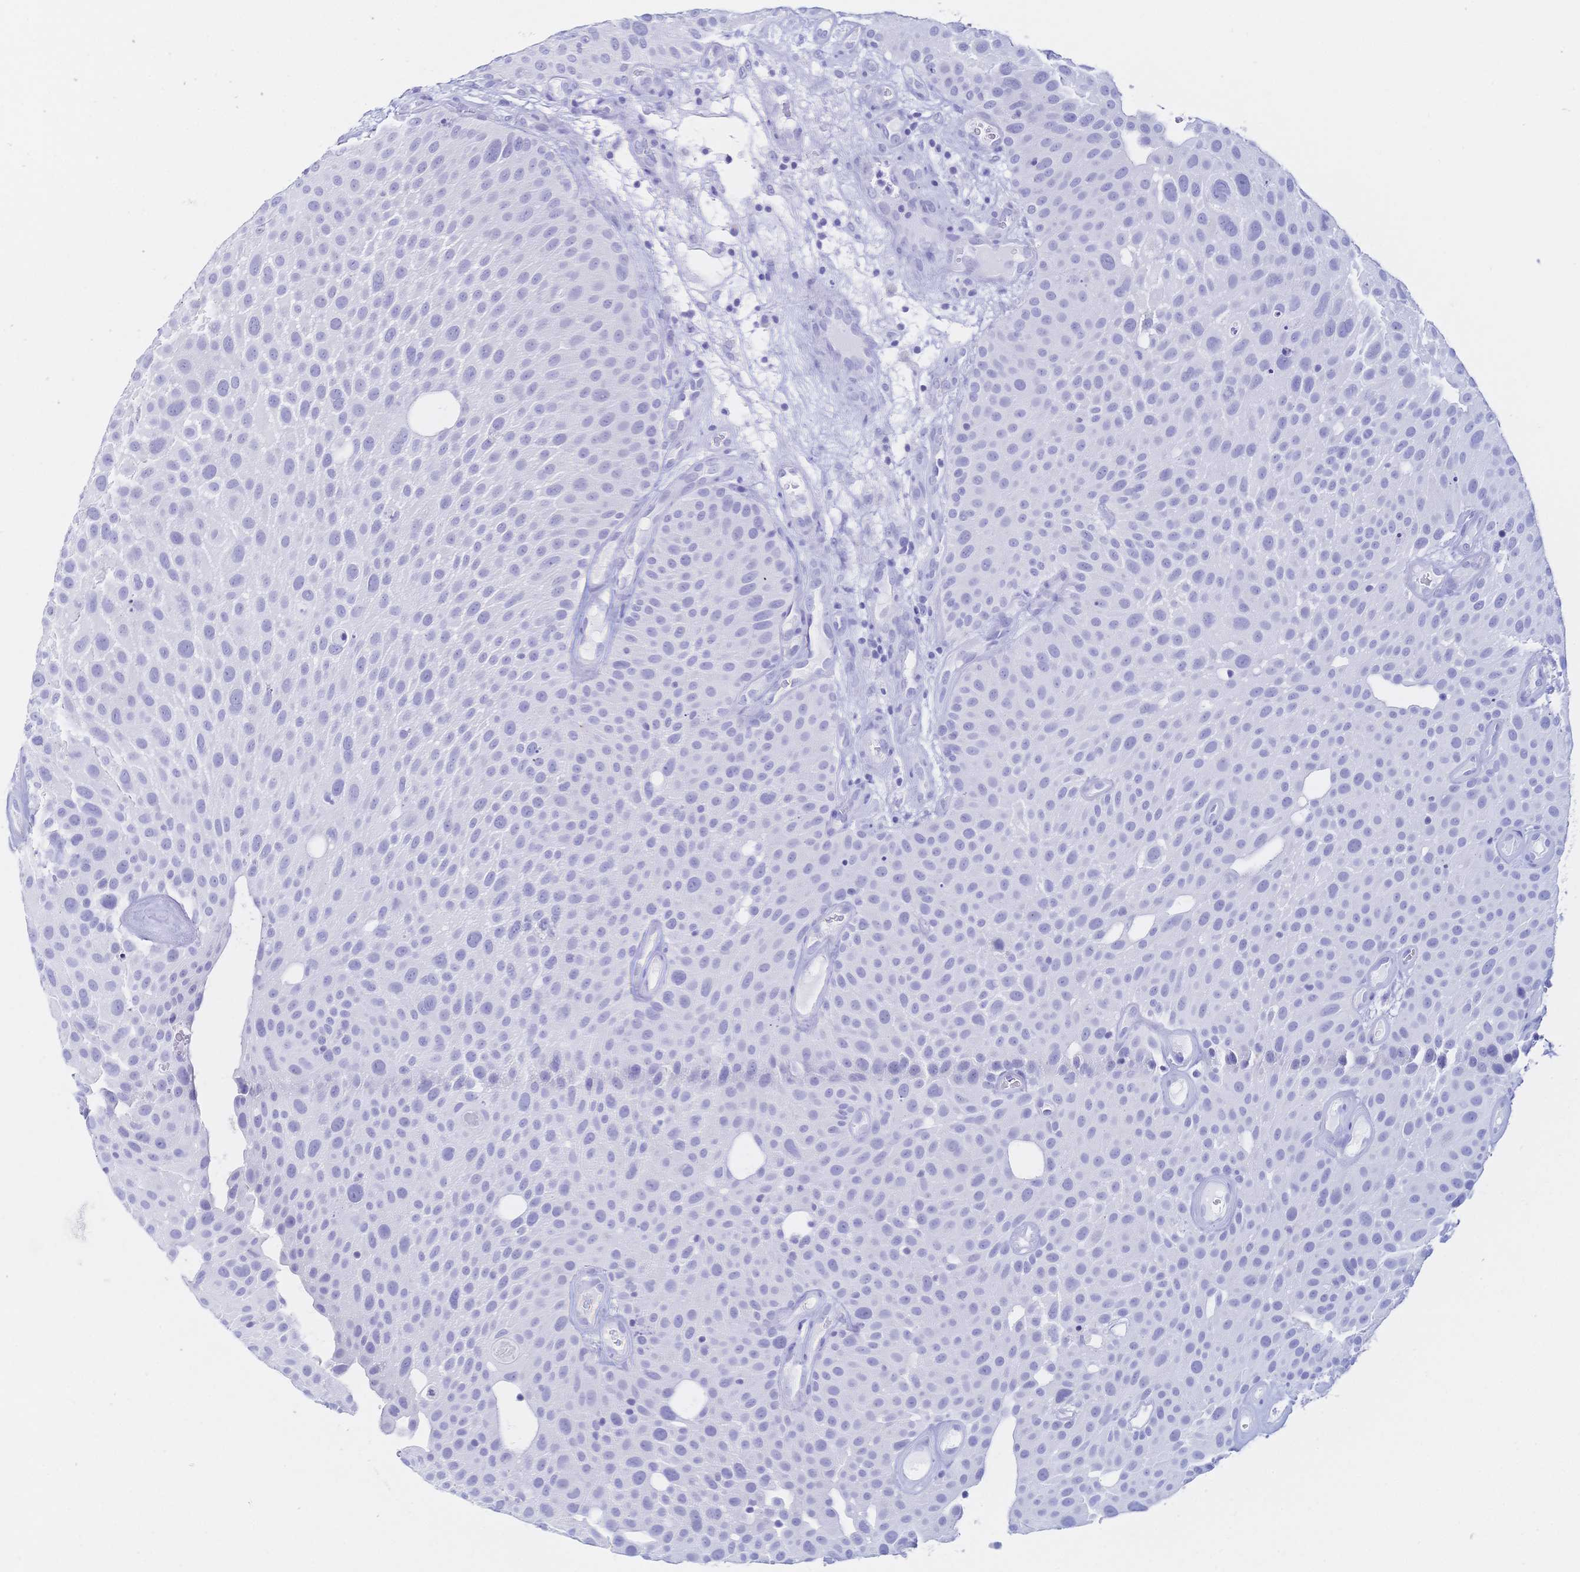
{"staining": {"intensity": "negative", "quantity": "none", "location": "none"}, "tissue": "urothelial cancer", "cell_type": "Tumor cells", "image_type": "cancer", "snomed": [{"axis": "morphology", "description": "Urothelial carcinoma, Low grade"}, {"axis": "topography", "description": "Urinary bladder"}], "caption": "High power microscopy photomicrograph of an IHC image of urothelial carcinoma (low-grade), revealing no significant staining in tumor cells.", "gene": "MEP1B", "patient": {"sex": "male", "age": 72}}